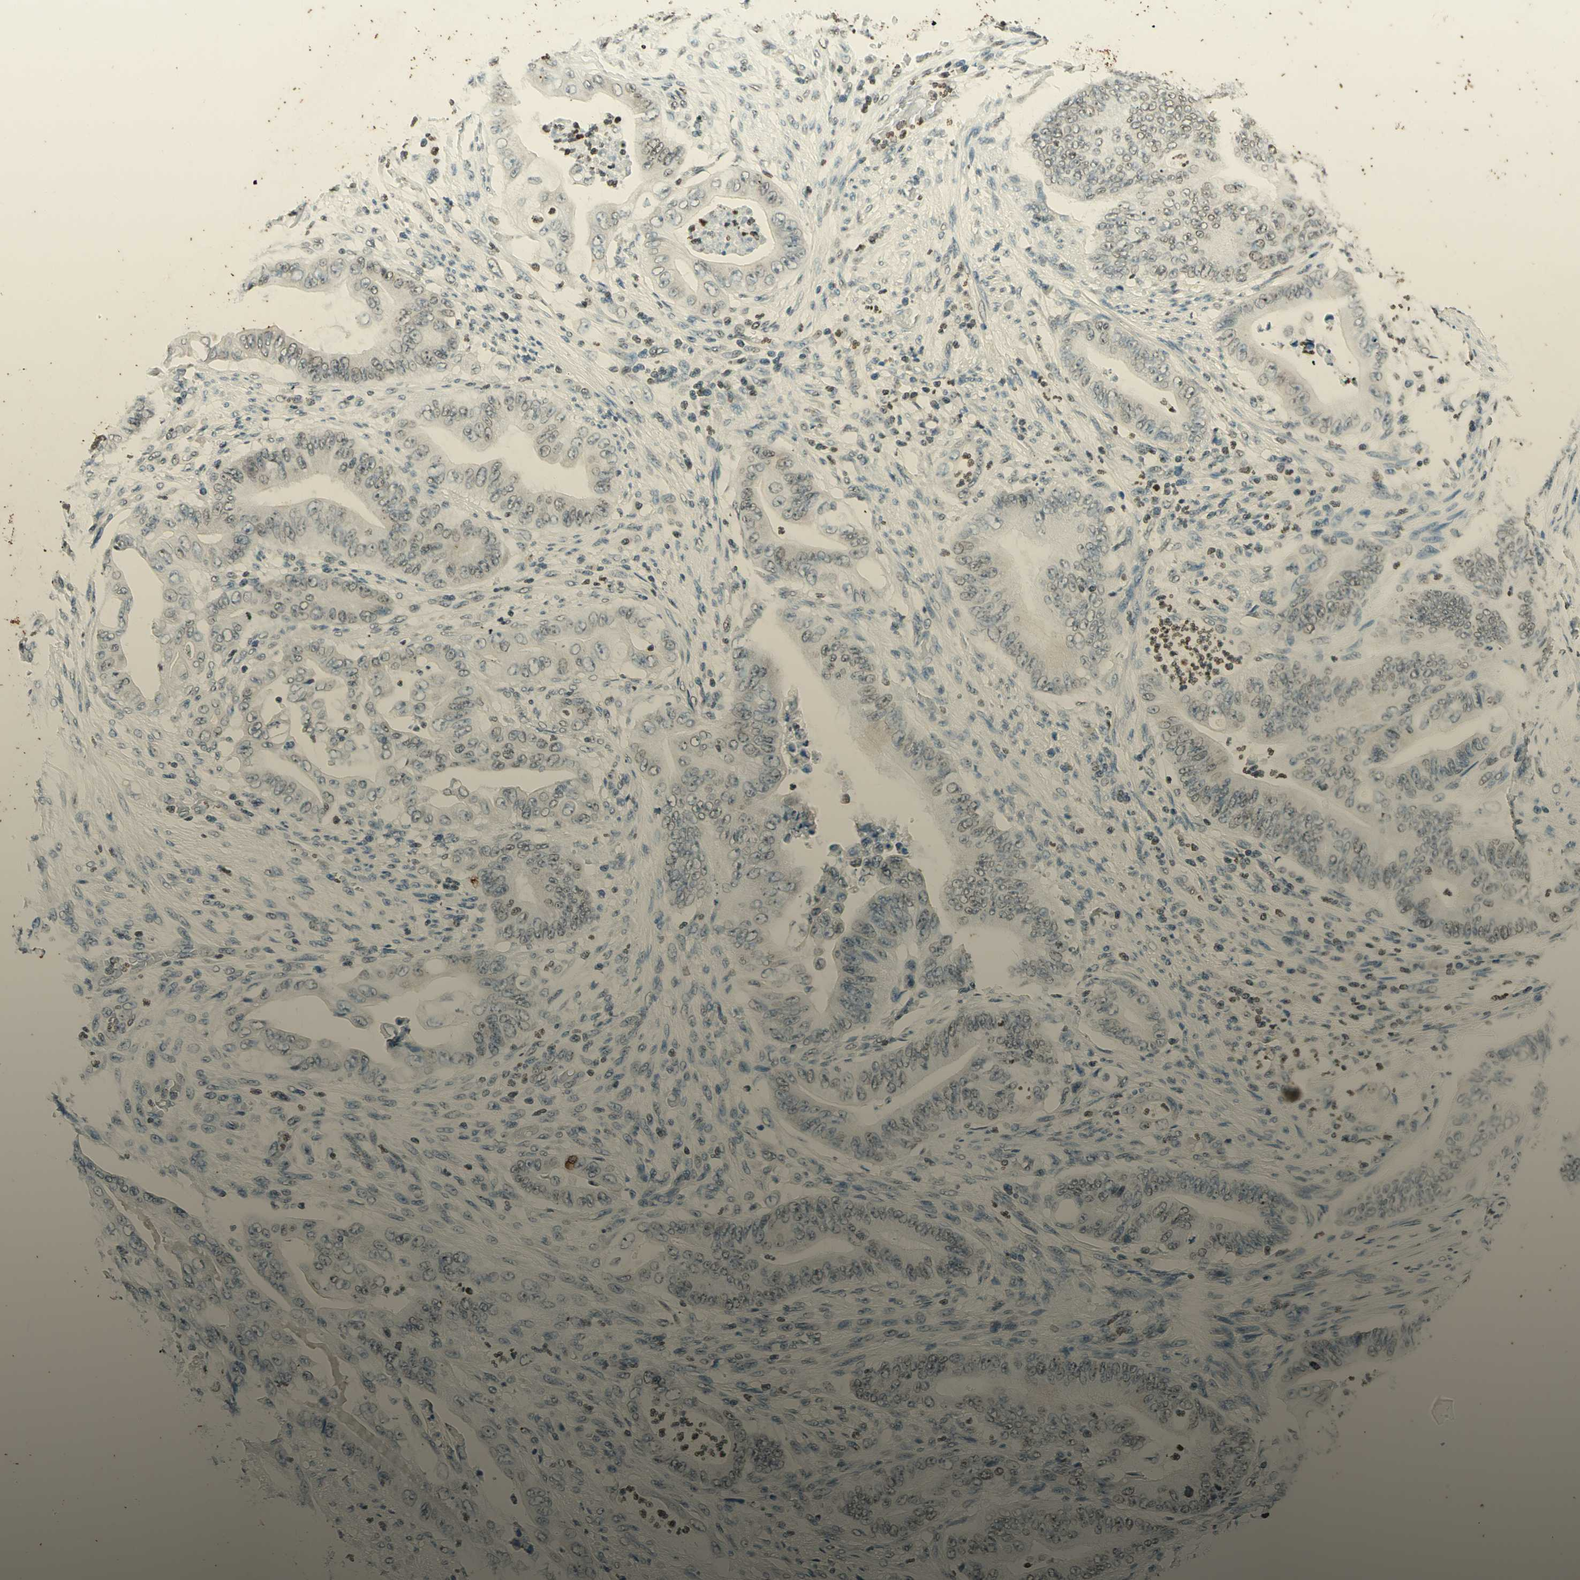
{"staining": {"intensity": "weak", "quantity": "<25%", "location": "nuclear"}, "tissue": "stomach cancer", "cell_type": "Tumor cells", "image_type": "cancer", "snomed": [{"axis": "morphology", "description": "Adenocarcinoma, NOS"}, {"axis": "topography", "description": "Stomach"}], "caption": "Human stomach cancer stained for a protein using immunohistochemistry (IHC) displays no staining in tumor cells.", "gene": "MSH2", "patient": {"sex": "female", "age": 73}}